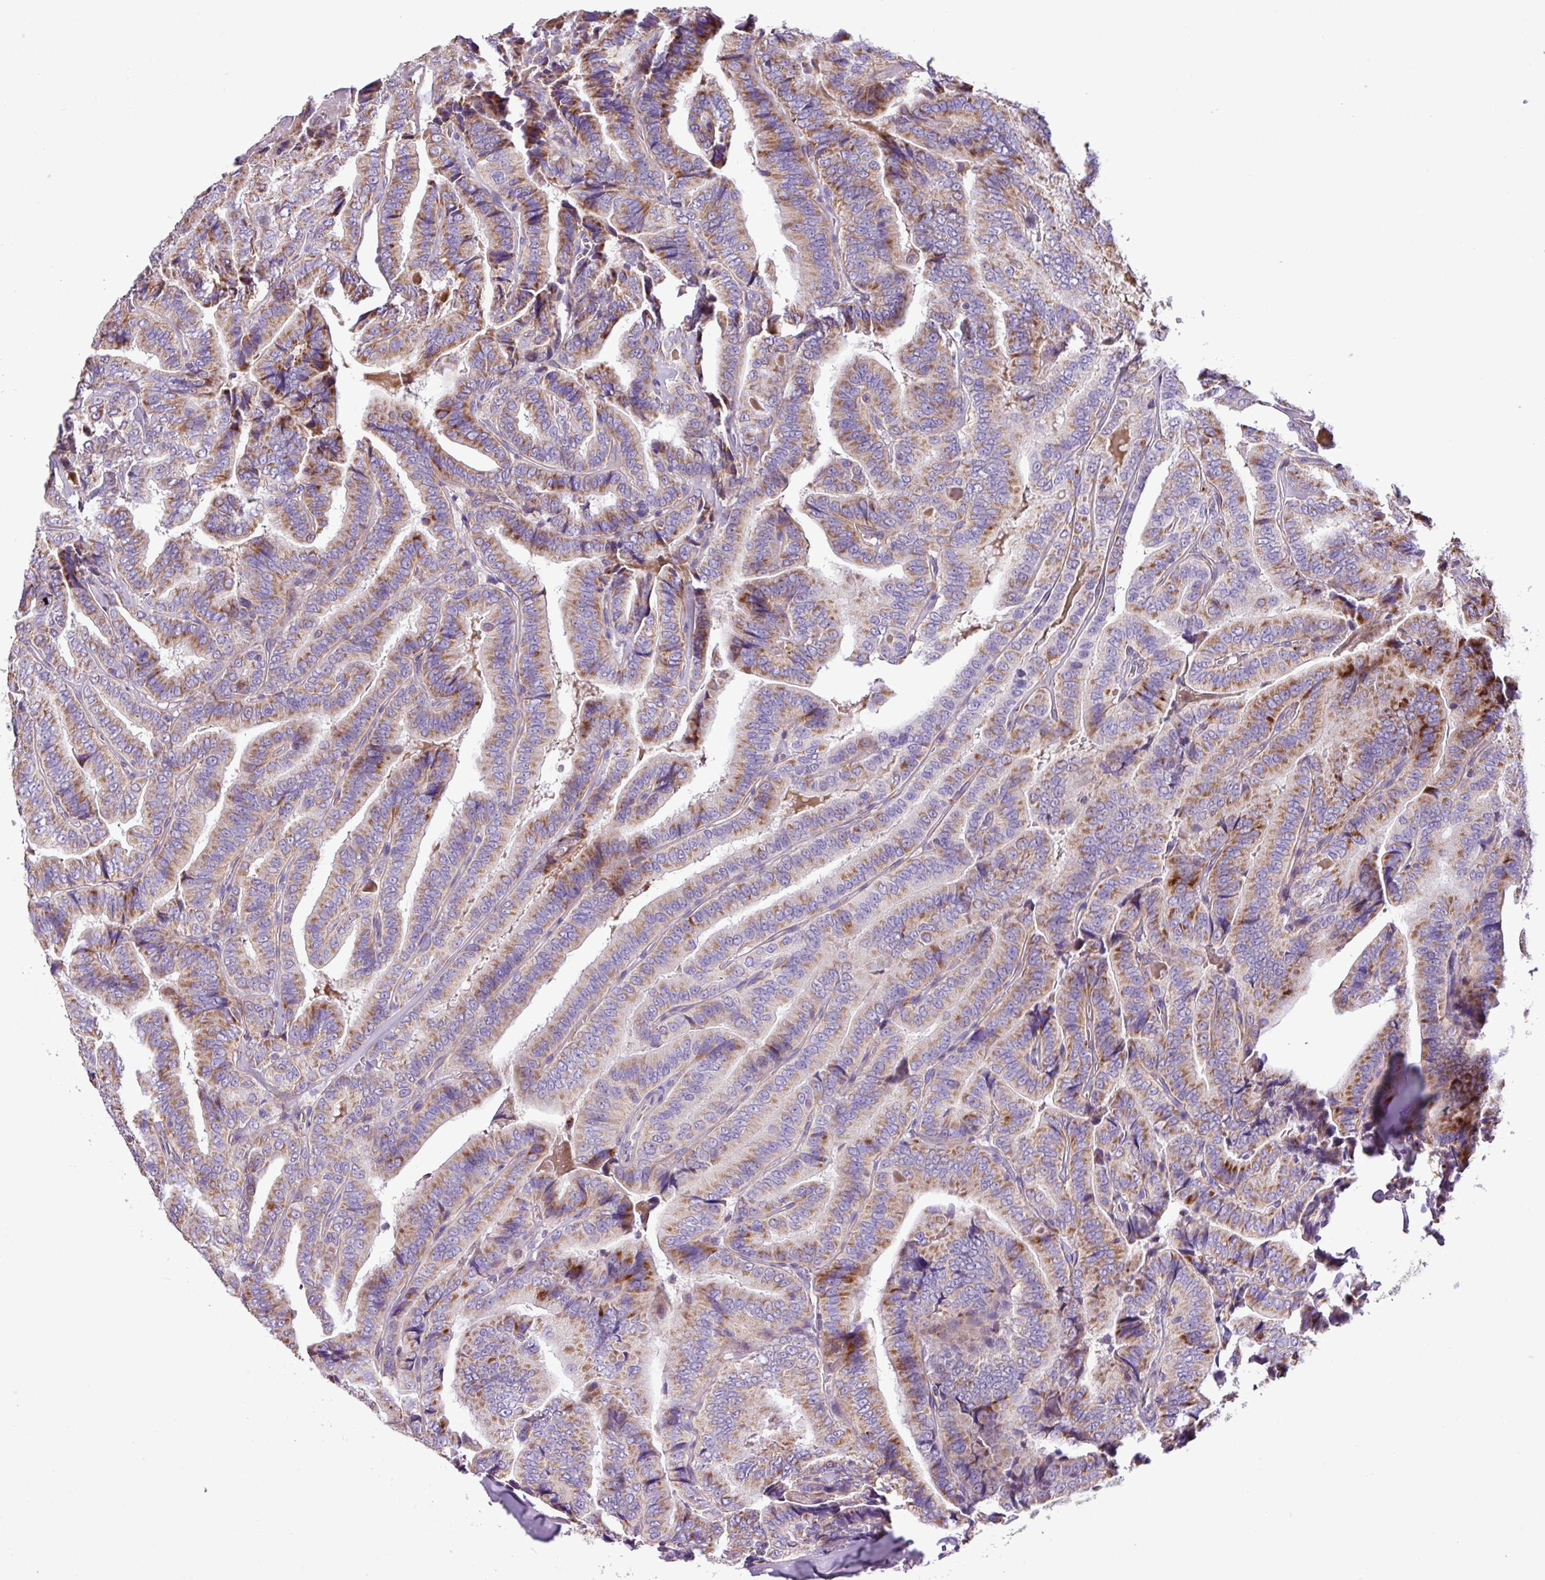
{"staining": {"intensity": "strong", "quantity": ">75%", "location": "cytoplasmic/membranous"}, "tissue": "thyroid cancer", "cell_type": "Tumor cells", "image_type": "cancer", "snomed": [{"axis": "morphology", "description": "Papillary adenocarcinoma, NOS"}, {"axis": "topography", "description": "Thyroid gland"}], "caption": "Immunohistochemistry (DAB) staining of human papillary adenocarcinoma (thyroid) demonstrates strong cytoplasmic/membranous protein positivity in approximately >75% of tumor cells. (DAB (3,3'-diaminobenzidine) = brown stain, brightfield microscopy at high magnification).", "gene": "FAM183A", "patient": {"sex": "male", "age": 61}}